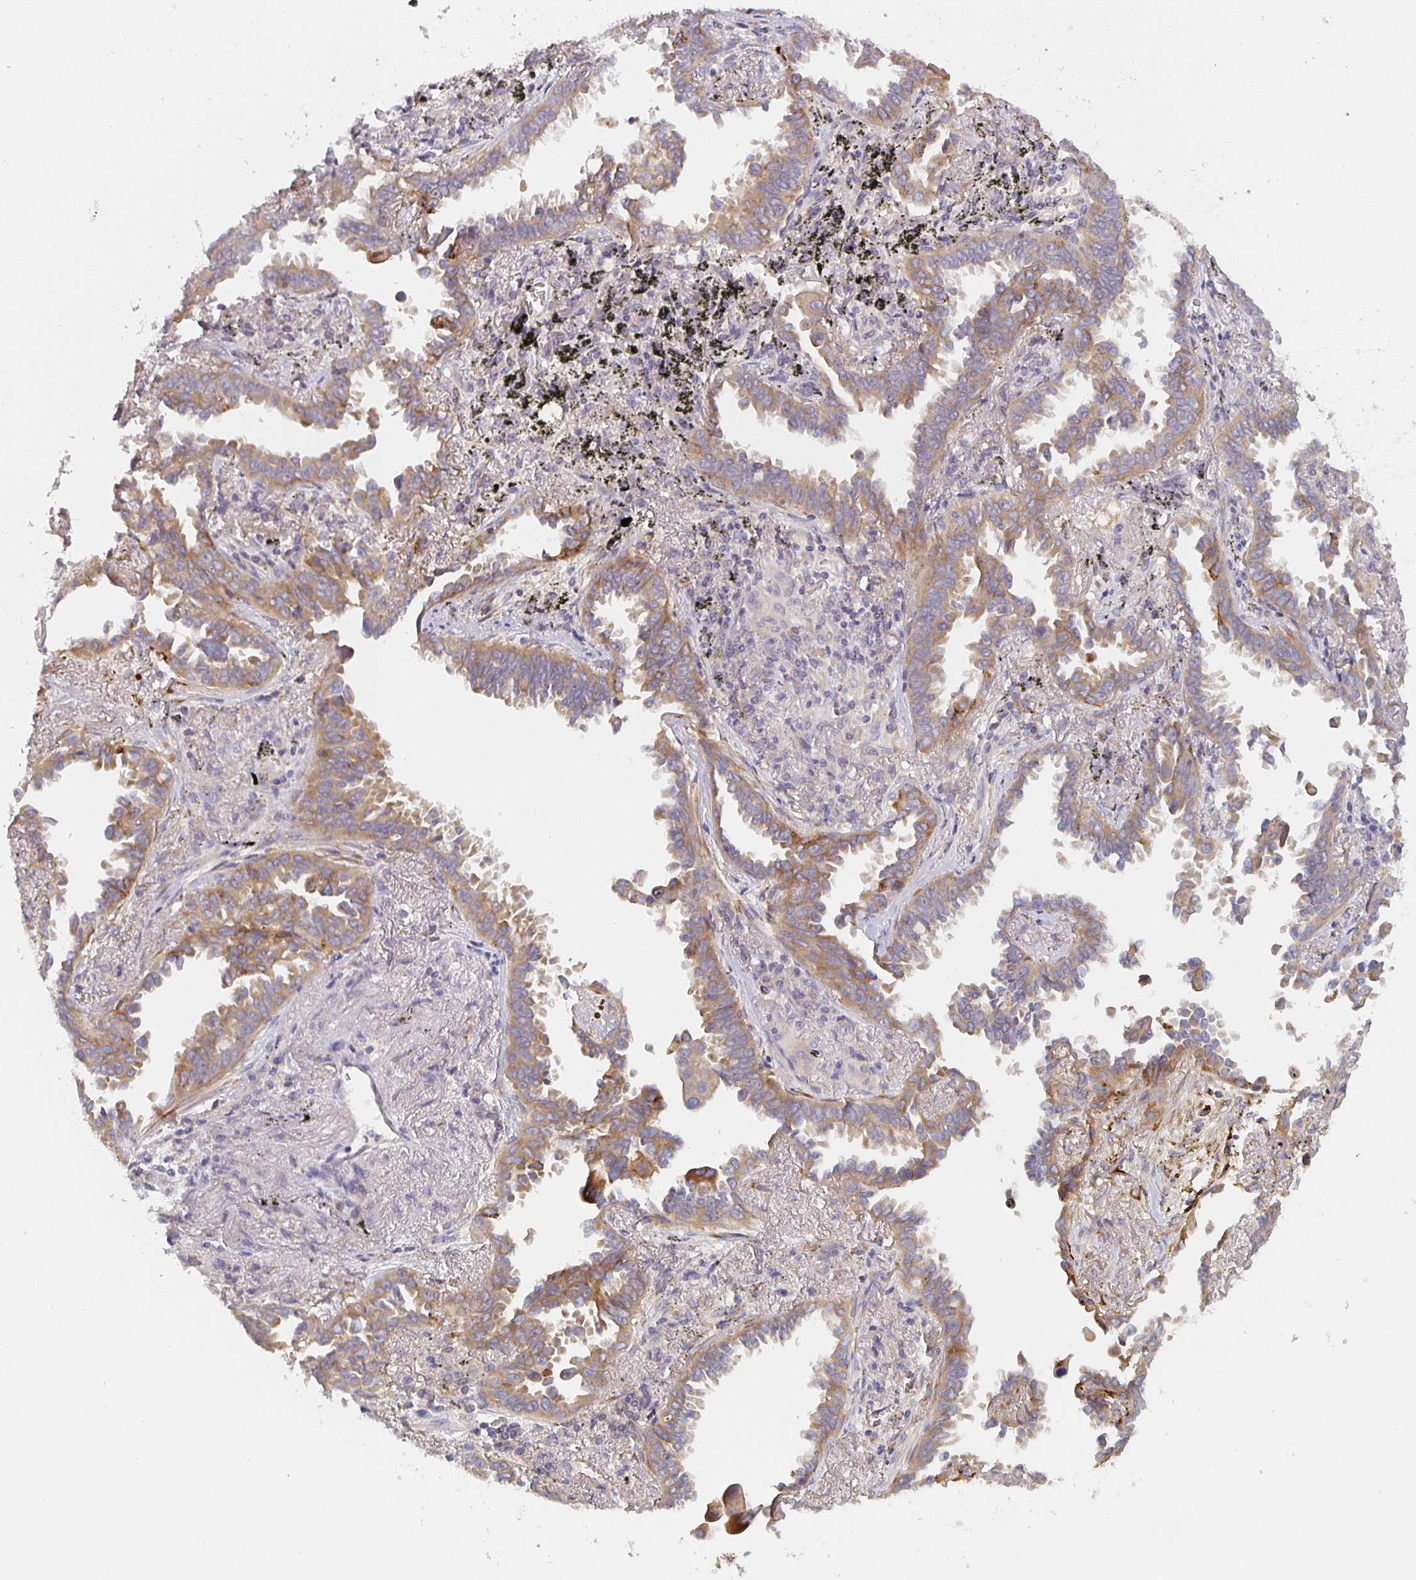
{"staining": {"intensity": "moderate", "quantity": ">75%", "location": "cytoplasmic/membranous"}, "tissue": "lung cancer", "cell_type": "Tumor cells", "image_type": "cancer", "snomed": [{"axis": "morphology", "description": "Adenocarcinoma, NOS"}, {"axis": "topography", "description": "Lung"}], "caption": "IHC (DAB) staining of lung adenocarcinoma exhibits moderate cytoplasmic/membranous protein staining in about >75% of tumor cells.", "gene": "CTHRC1", "patient": {"sex": "male", "age": 68}}